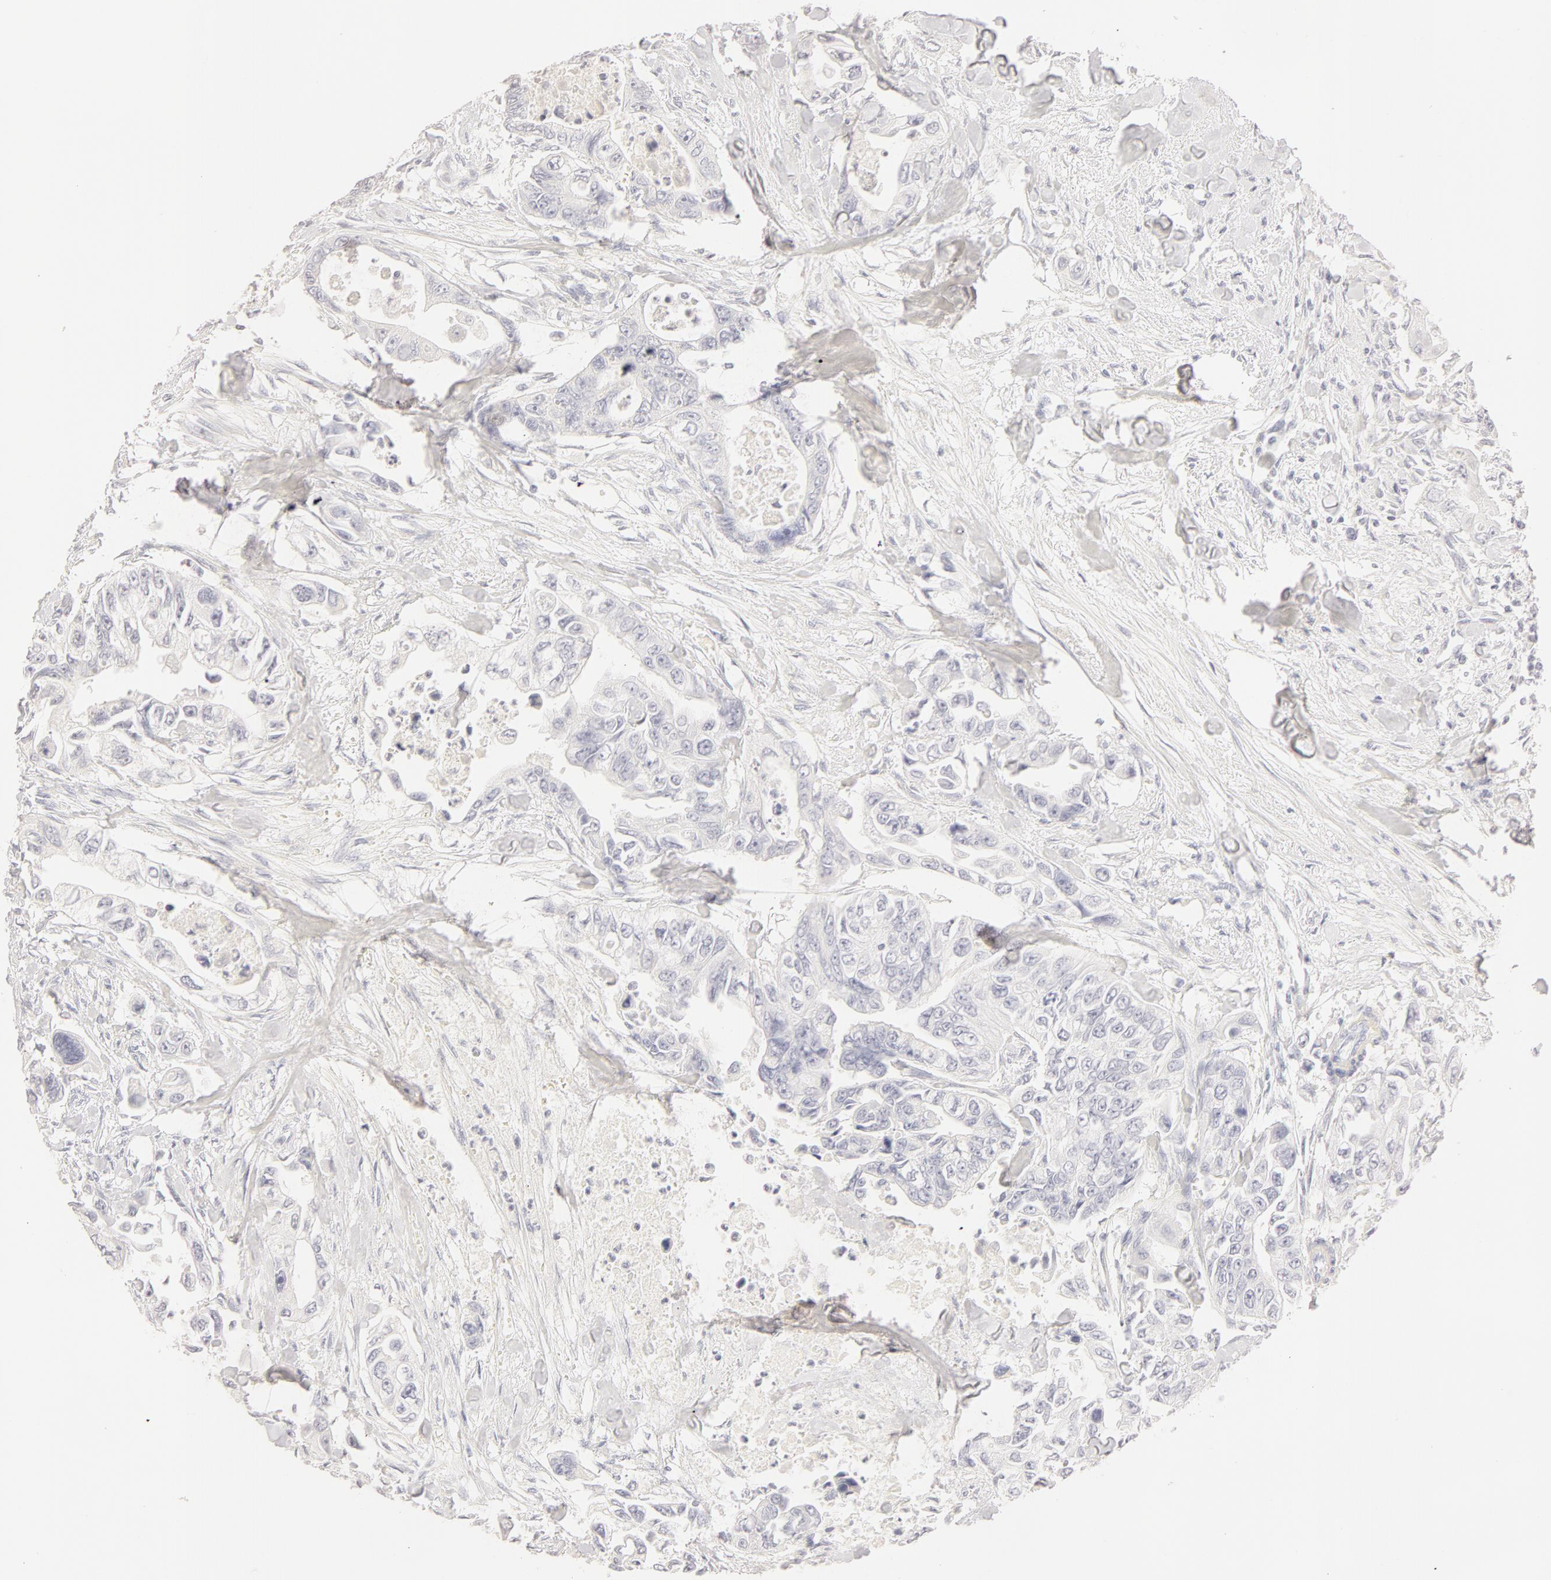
{"staining": {"intensity": "negative", "quantity": "none", "location": "none"}, "tissue": "colorectal cancer", "cell_type": "Tumor cells", "image_type": "cancer", "snomed": [{"axis": "morphology", "description": "Adenocarcinoma, NOS"}, {"axis": "topography", "description": "Colon"}], "caption": "Immunohistochemistry of human colorectal adenocarcinoma exhibits no expression in tumor cells. (Brightfield microscopy of DAB (3,3'-diaminobenzidine) immunohistochemistry at high magnification).", "gene": "LGALS7B", "patient": {"sex": "female", "age": 11}}